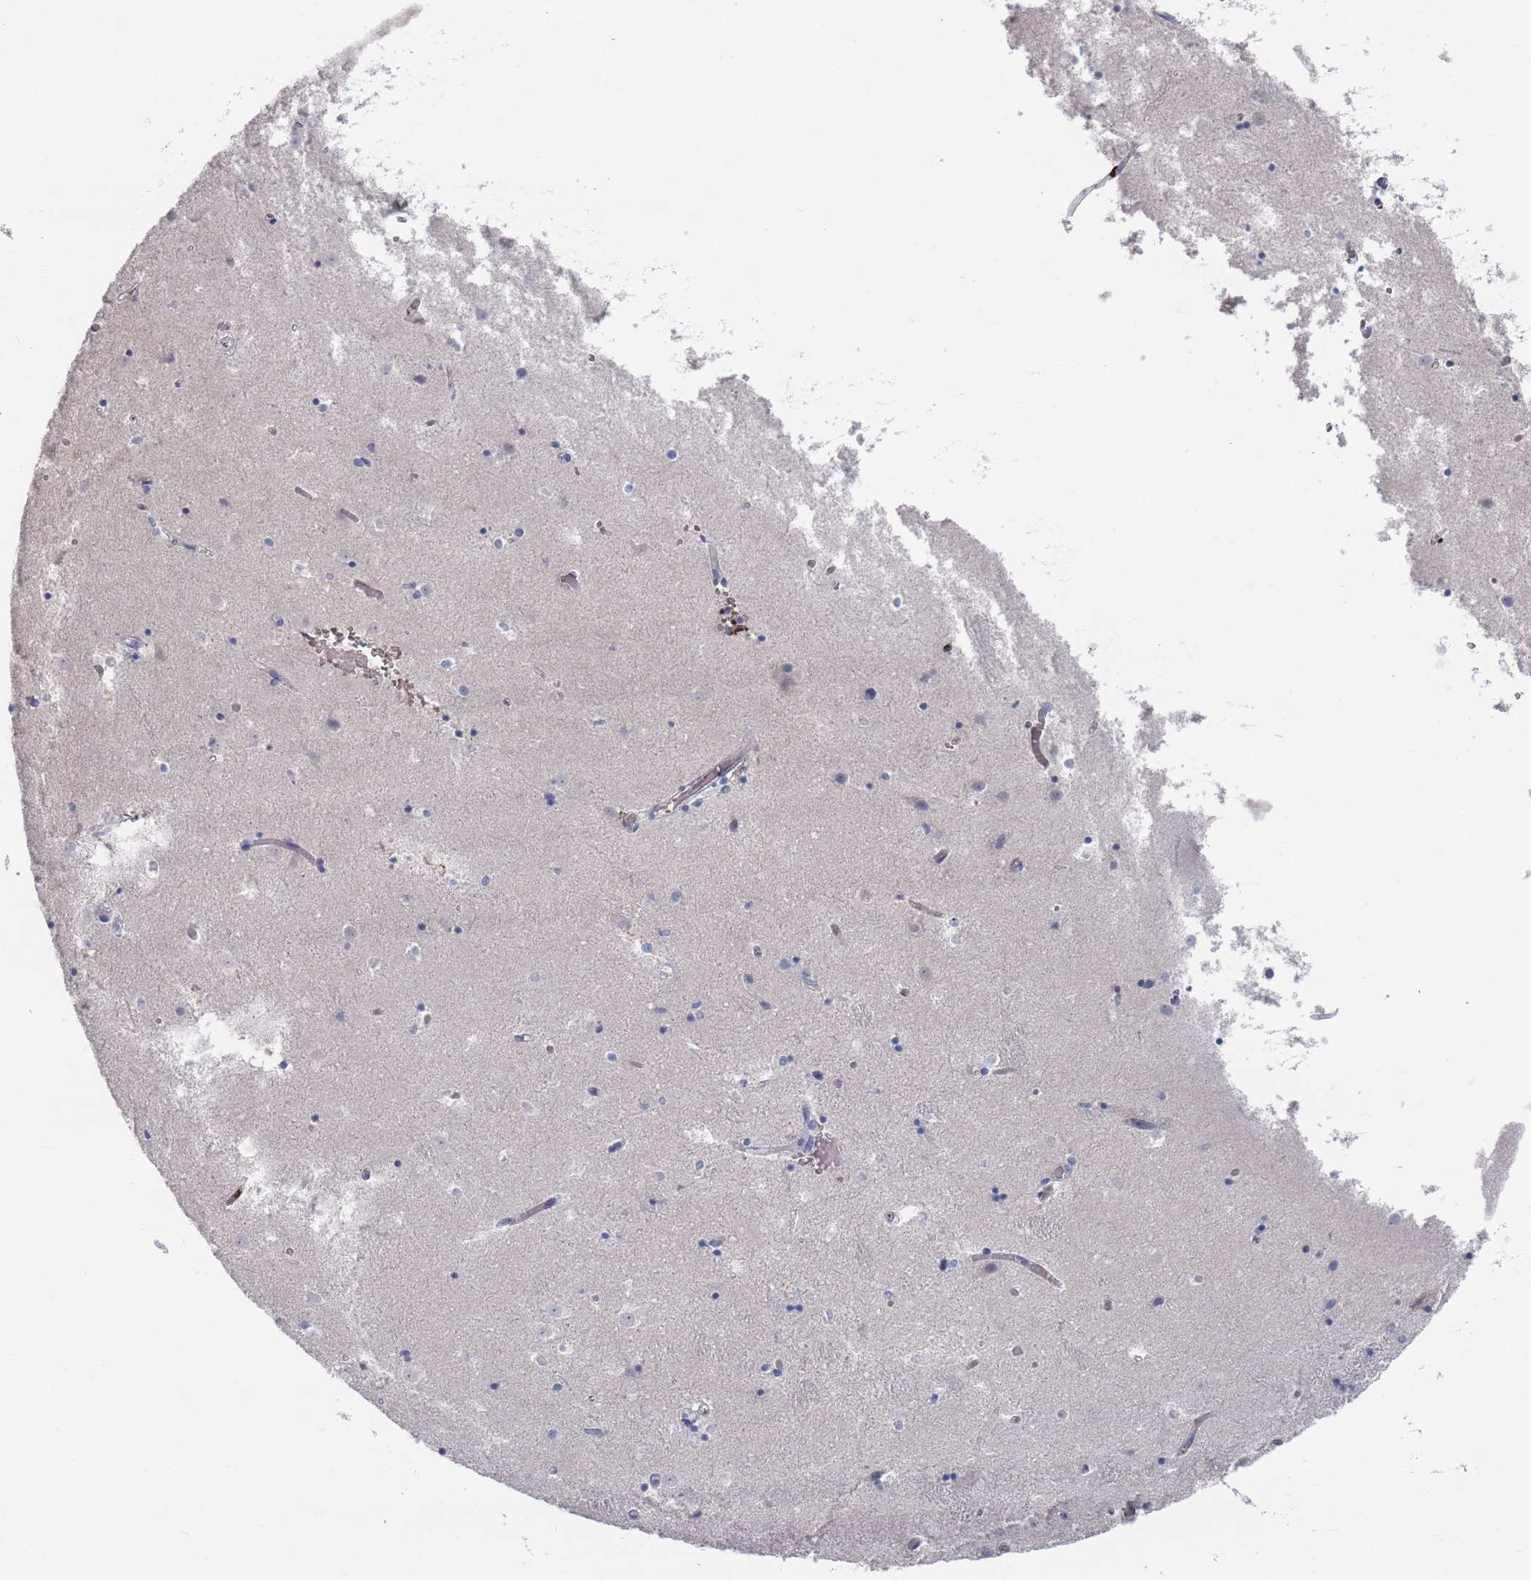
{"staining": {"intensity": "negative", "quantity": "none", "location": "none"}, "tissue": "caudate", "cell_type": "Glial cells", "image_type": "normal", "snomed": [{"axis": "morphology", "description": "Normal tissue, NOS"}, {"axis": "topography", "description": "Lateral ventricle wall"}], "caption": "Micrograph shows no protein expression in glial cells of benign caudate.", "gene": "TMCO3", "patient": {"sex": "female", "age": 52}}